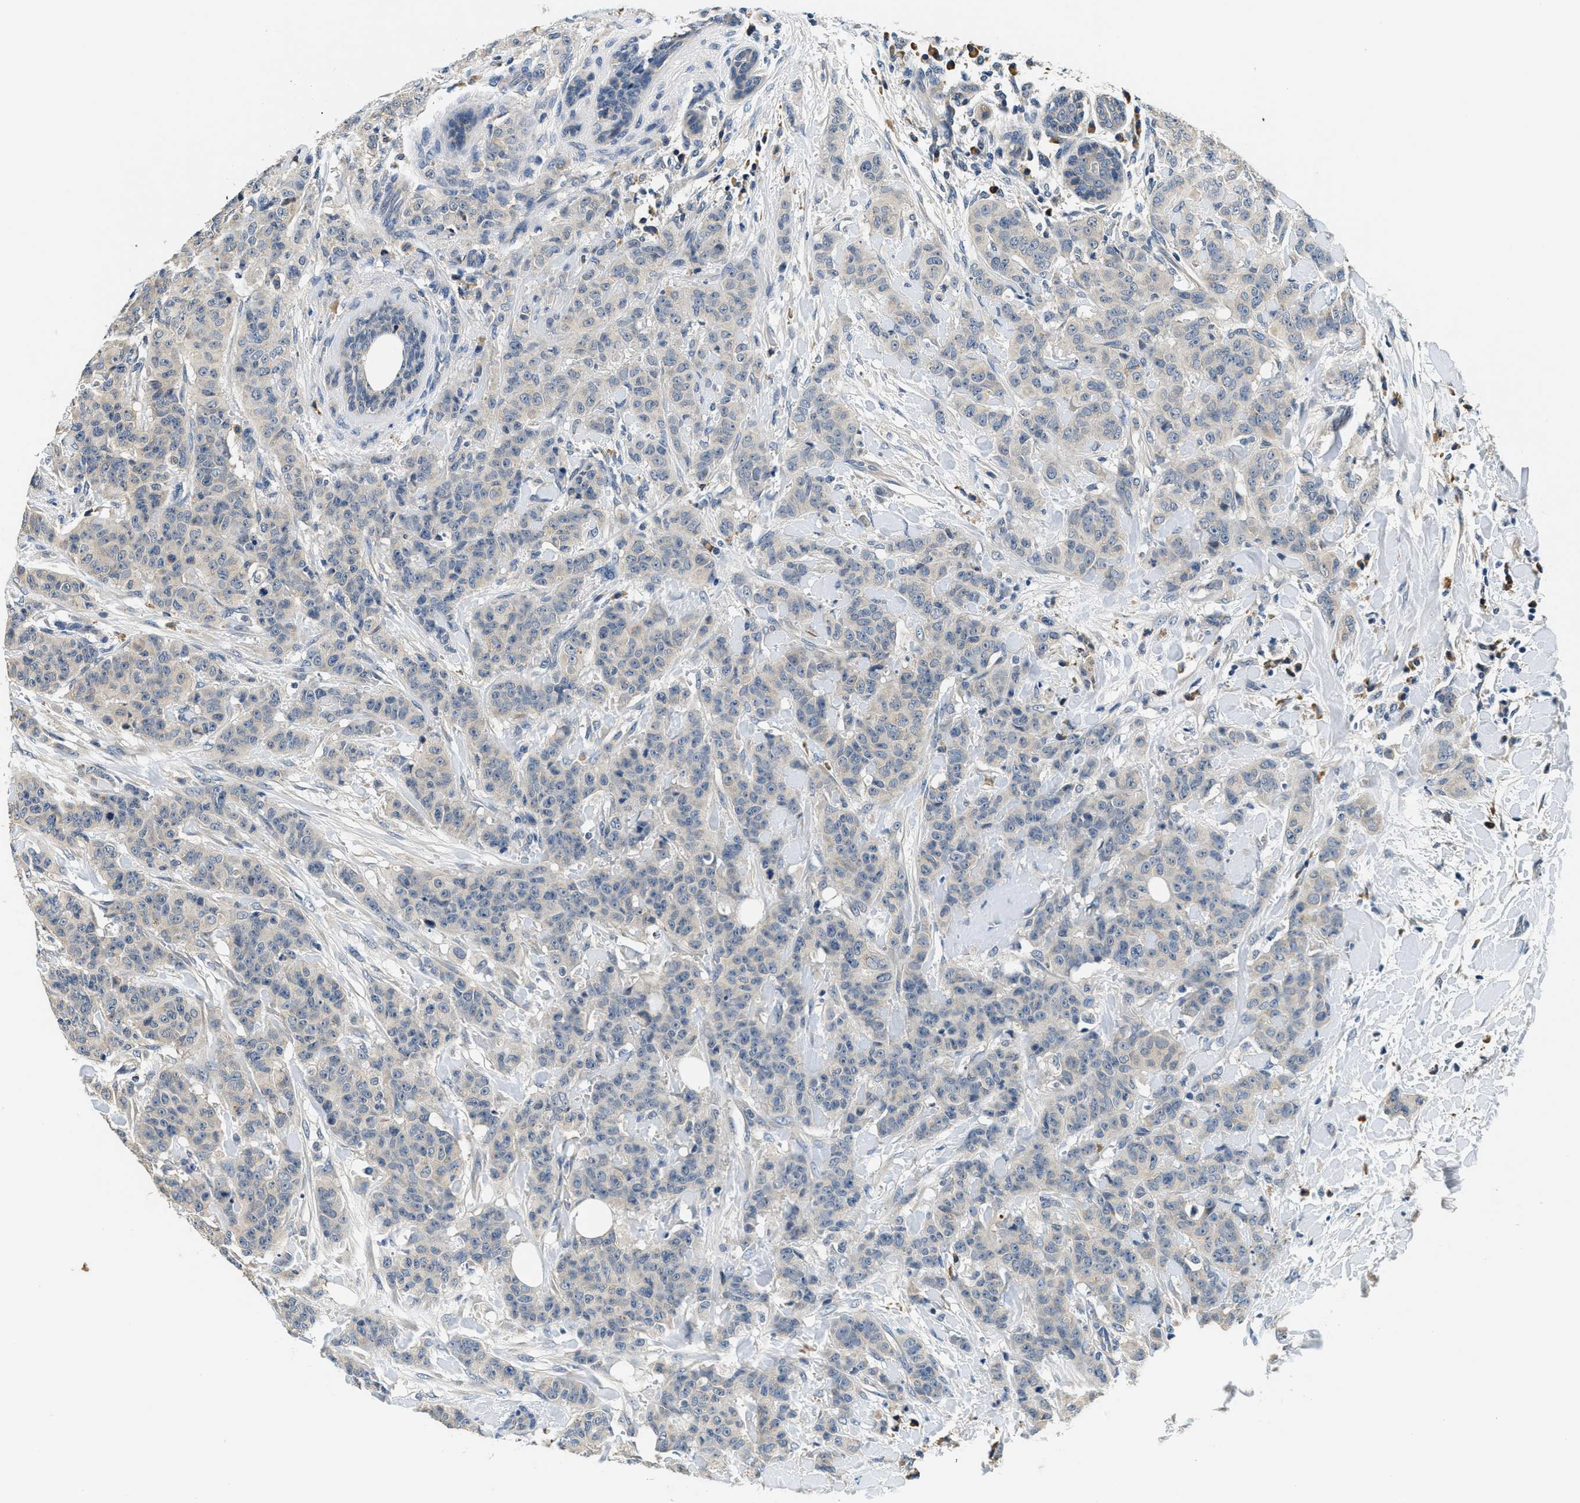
{"staining": {"intensity": "weak", "quantity": "<25%", "location": "cytoplasmic/membranous"}, "tissue": "breast cancer", "cell_type": "Tumor cells", "image_type": "cancer", "snomed": [{"axis": "morphology", "description": "Normal tissue, NOS"}, {"axis": "morphology", "description": "Duct carcinoma"}, {"axis": "topography", "description": "Breast"}], "caption": "Immunohistochemical staining of breast cancer demonstrates no significant staining in tumor cells.", "gene": "ALDH3A2", "patient": {"sex": "female", "age": 40}}